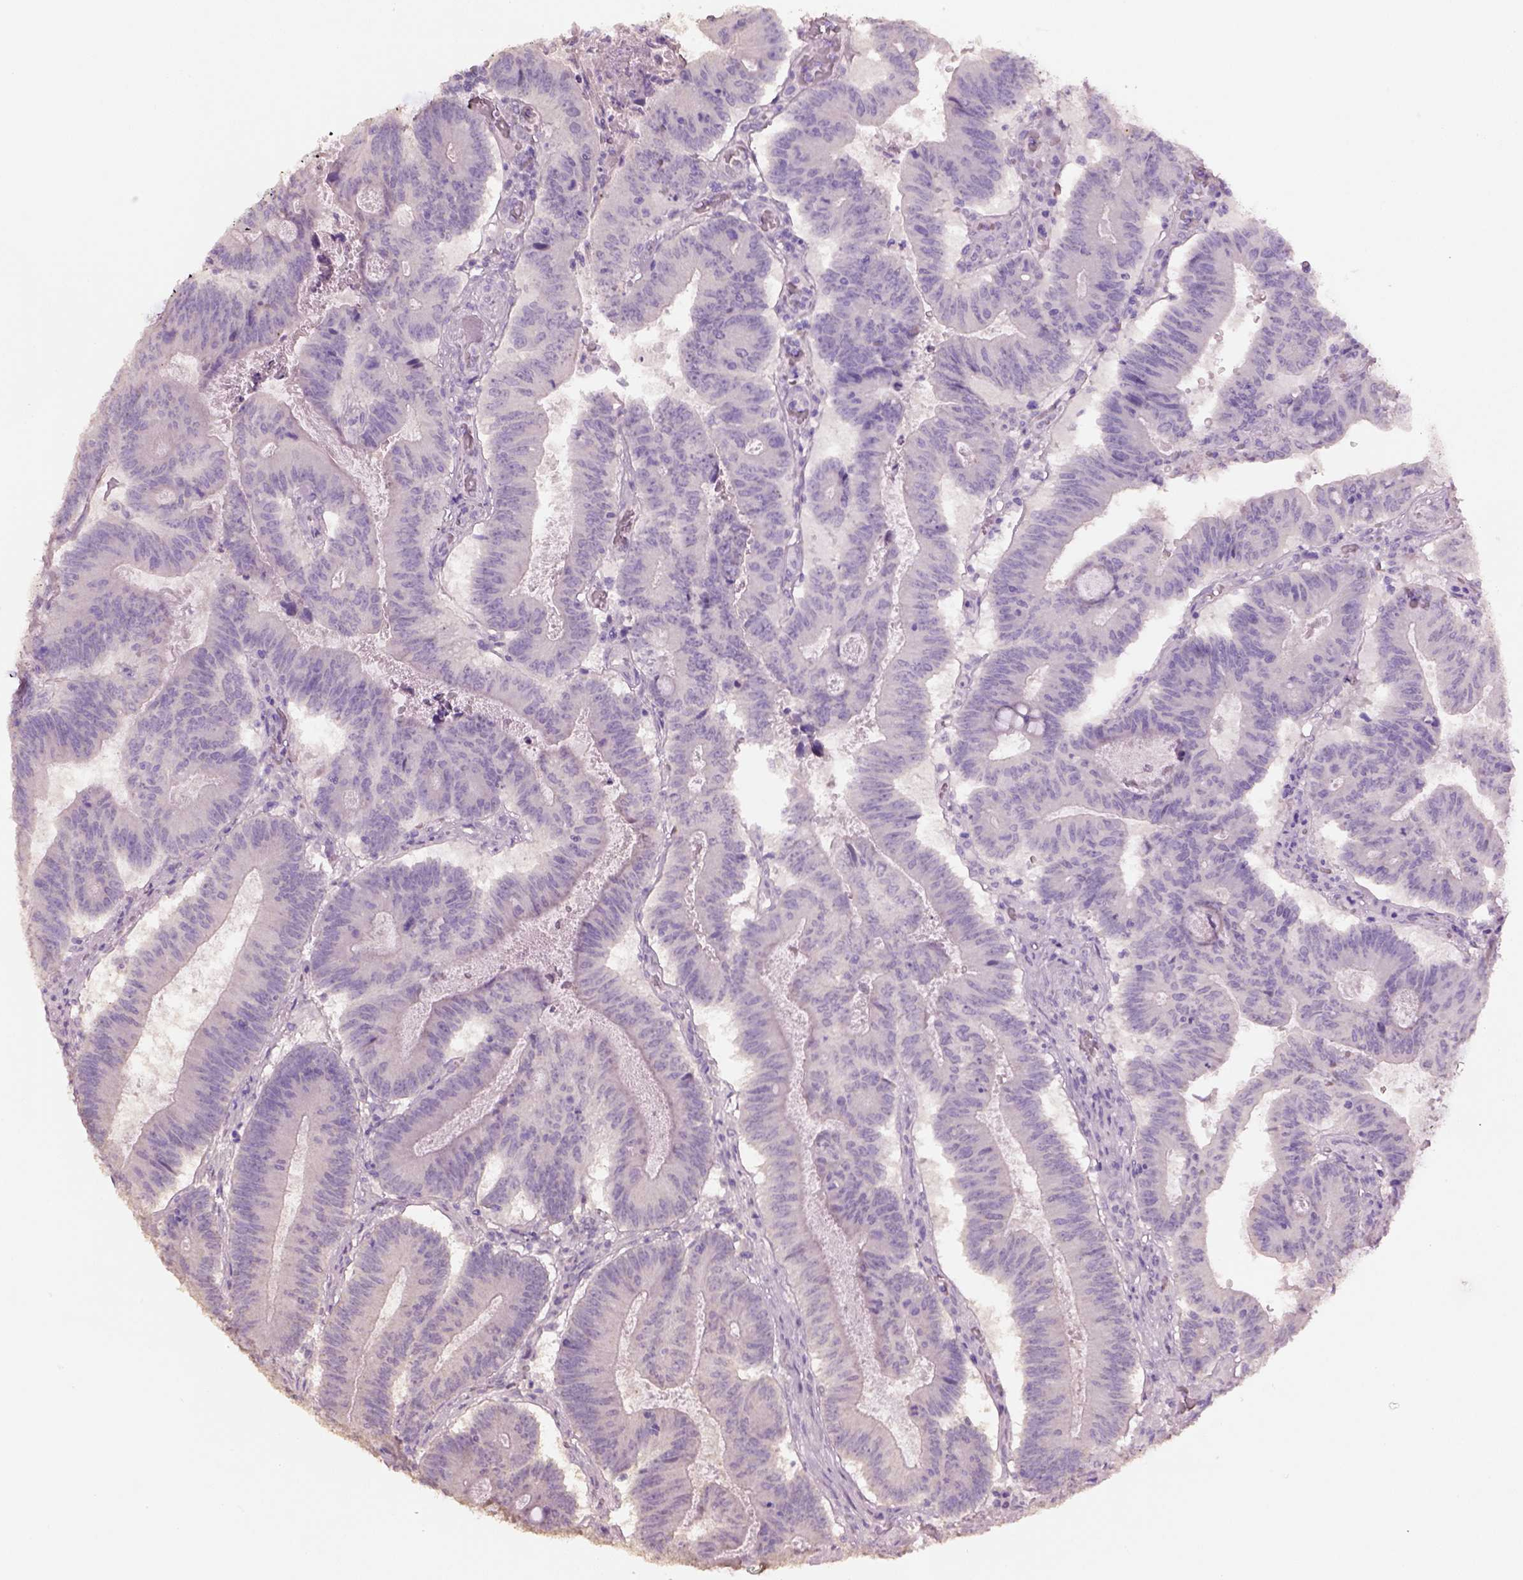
{"staining": {"intensity": "negative", "quantity": "none", "location": "none"}, "tissue": "colorectal cancer", "cell_type": "Tumor cells", "image_type": "cancer", "snomed": [{"axis": "morphology", "description": "Adenocarcinoma, NOS"}, {"axis": "topography", "description": "Colon"}], "caption": "DAB (3,3'-diaminobenzidine) immunohistochemical staining of human adenocarcinoma (colorectal) displays no significant positivity in tumor cells.", "gene": "KCNIP3", "patient": {"sex": "female", "age": 70}}